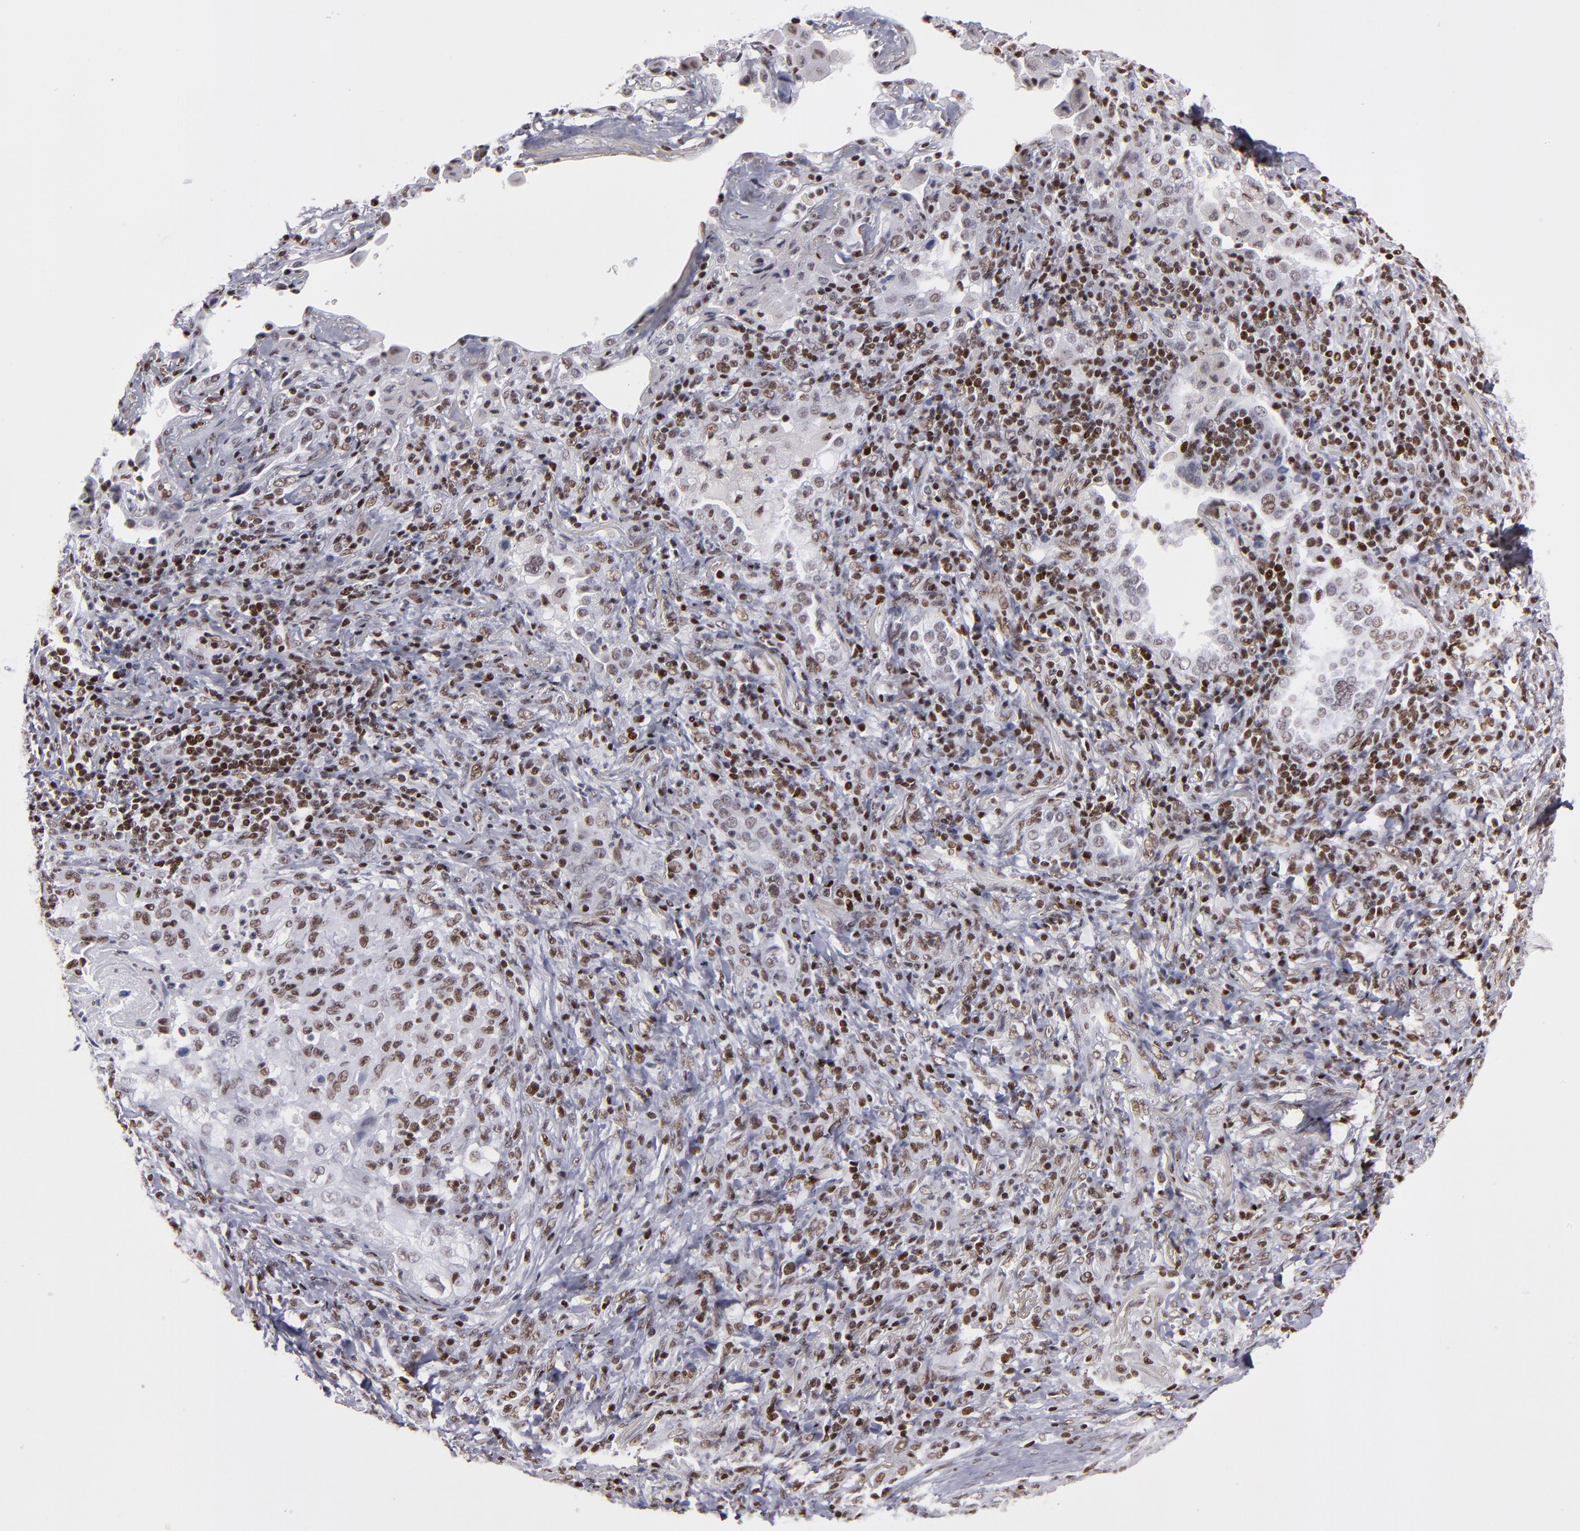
{"staining": {"intensity": "moderate", "quantity": ">75%", "location": "nuclear"}, "tissue": "lung cancer", "cell_type": "Tumor cells", "image_type": "cancer", "snomed": [{"axis": "morphology", "description": "Squamous cell carcinoma, NOS"}, {"axis": "topography", "description": "Lung"}], "caption": "Immunohistochemical staining of human lung cancer (squamous cell carcinoma) reveals moderate nuclear protein expression in about >75% of tumor cells.", "gene": "TERF2", "patient": {"sex": "female", "age": 67}}